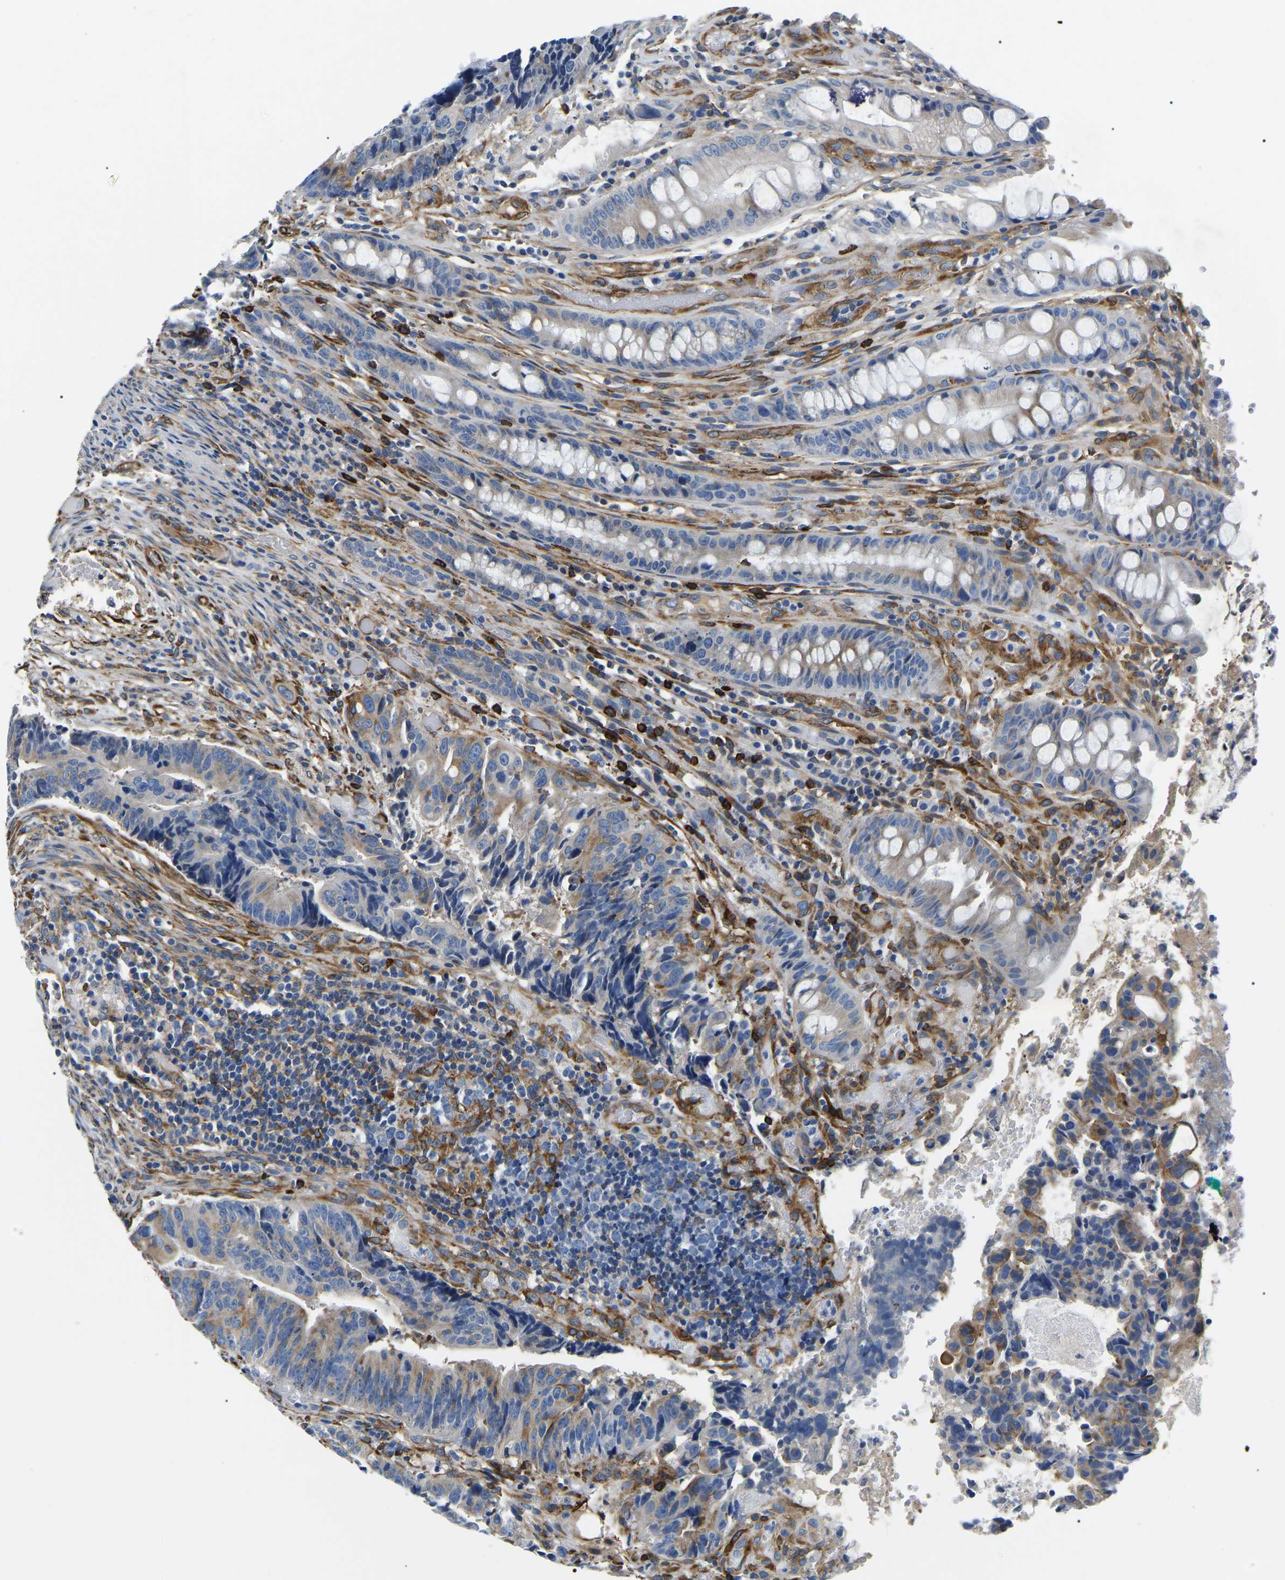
{"staining": {"intensity": "moderate", "quantity": "<25%", "location": "cytoplasmic/membranous"}, "tissue": "colorectal cancer", "cell_type": "Tumor cells", "image_type": "cancer", "snomed": [{"axis": "morphology", "description": "Adenocarcinoma, NOS"}, {"axis": "topography", "description": "Colon"}], "caption": "IHC micrograph of neoplastic tissue: adenocarcinoma (colorectal) stained using immunohistochemistry demonstrates low levels of moderate protein expression localized specifically in the cytoplasmic/membranous of tumor cells, appearing as a cytoplasmic/membranous brown color.", "gene": "DUSP8", "patient": {"sex": "female", "age": 57}}